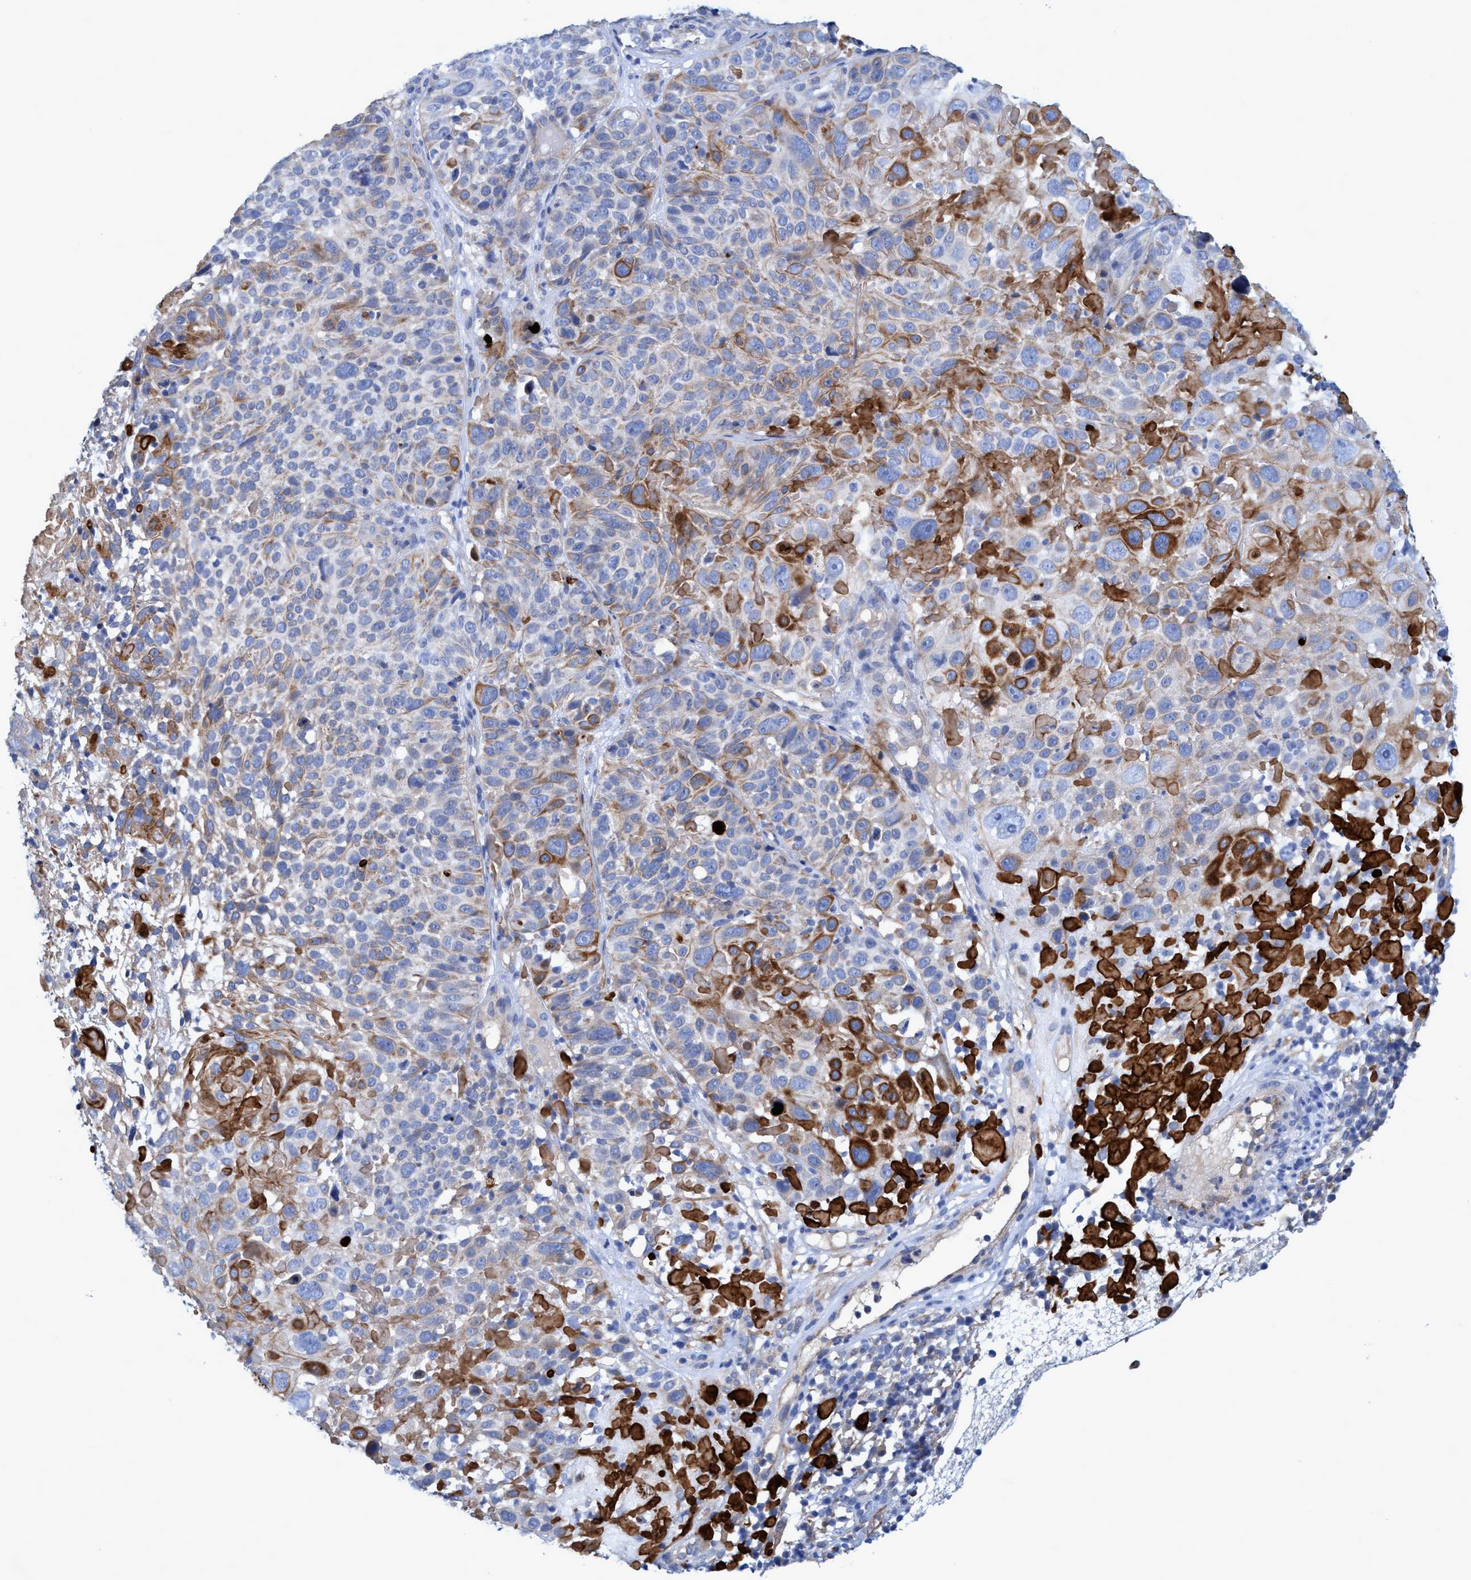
{"staining": {"intensity": "strong", "quantity": "<25%", "location": "cytoplasmic/membranous"}, "tissue": "cervical cancer", "cell_type": "Tumor cells", "image_type": "cancer", "snomed": [{"axis": "morphology", "description": "Squamous cell carcinoma, NOS"}, {"axis": "topography", "description": "Cervix"}], "caption": "IHC of human cervical squamous cell carcinoma demonstrates medium levels of strong cytoplasmic/membranous expression in about <25% of tumor cells.", "gene": "GULP1", "patient": {"sex": "female", "age": 74}}